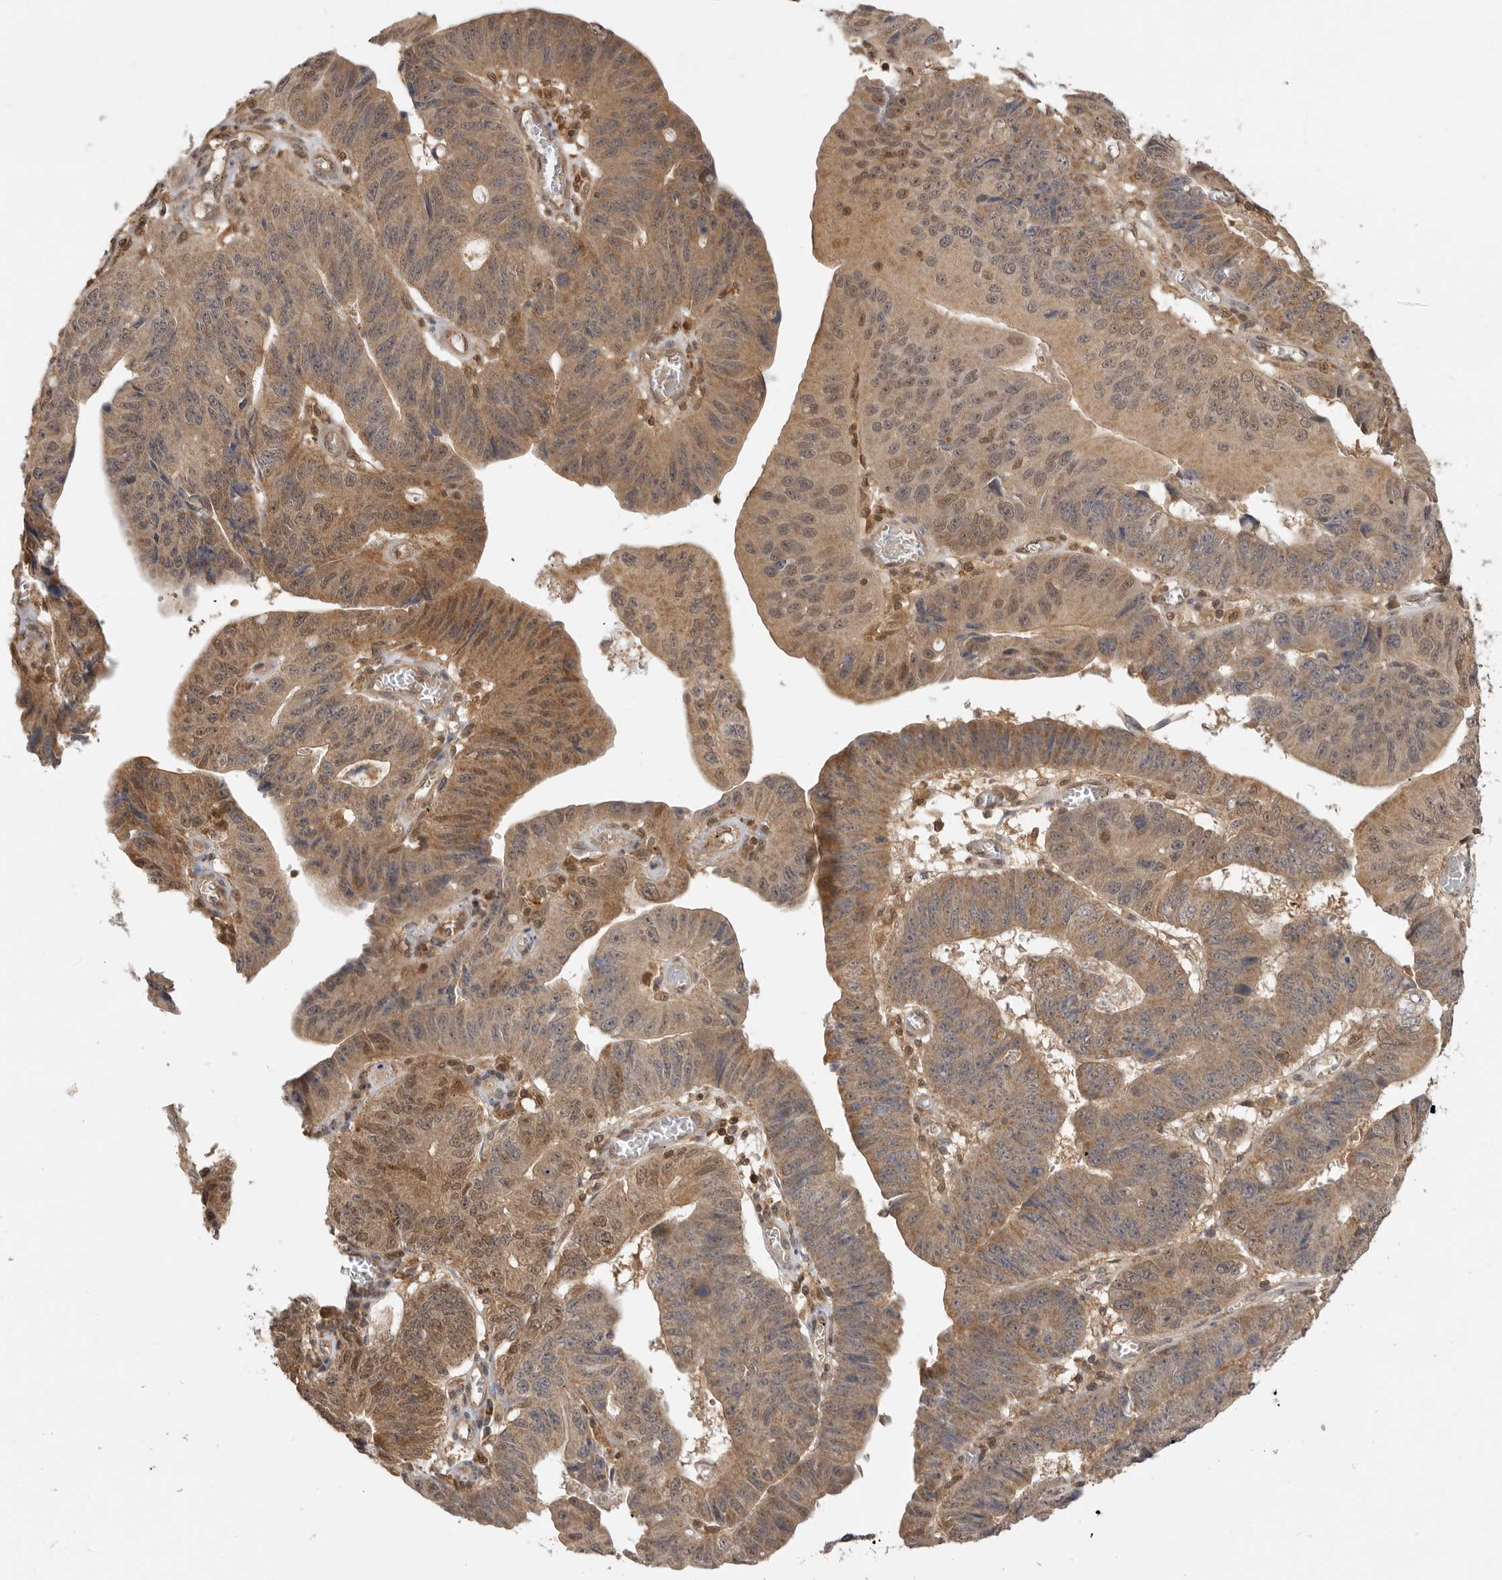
{"staining": {"intensity": "moderate", "quantity": ">75%", "location": "cytoplasmic/membranous,nuclear"}, "tissue": "stomach cancer", "cell_type": "Tumor cells", "image_type": "cancer", "snomed": [{"axis": "morphology", "description": "Adenocarcinoma, NOS"}, {"axis": "topography", "description": "Stomach"}], "caption": "A medium amount of moderate cytoplasmic/membranous and nuclear positivity is appreciated in about >75% of tumor cells in stomach cancer tissue.", "gene": "ADPRS", "patient": {"sex": "male", "age": 59}}